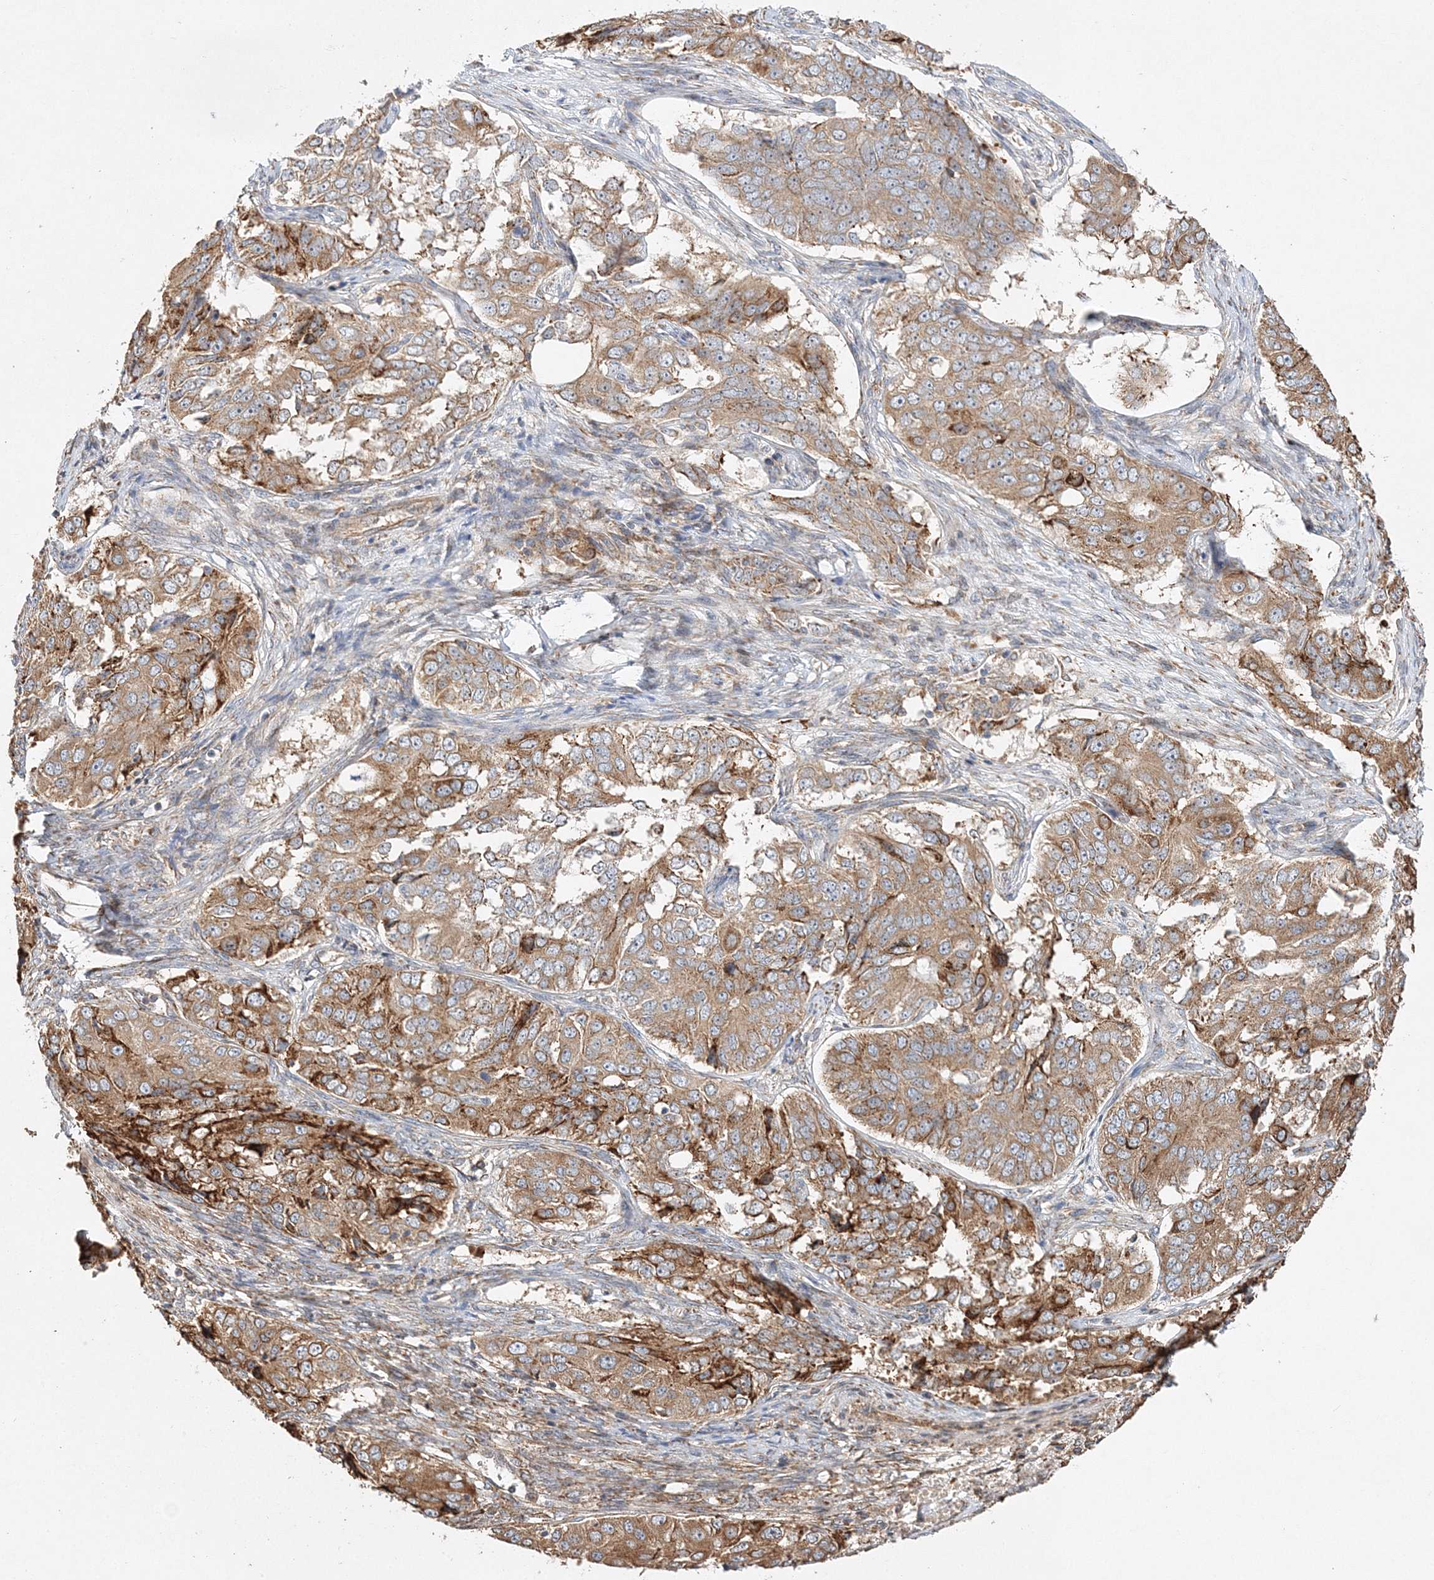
{"staining": {"intensity": "moderate", "quantity": ">75%", "location": "cytoplasmic/membranous"}, "tissue": "ovarian cancer", "cell_type": "Tumor cells", "image_type": "cancer", "snomed": [{"axis": "morphology", "description": "Carcinoma, endometroid"}, {"axis": "topography", "description": "Ovary"}], "caption": "Immunohistochemical staining of ovarian cancer (endometroid carcinoma) shows medium levels of moderate cytoplasmic/membranous staining in approximately >75% of tumor cells.", "gene": "ZFYVE16", "patient": {"sex": "female", "age": 51}}